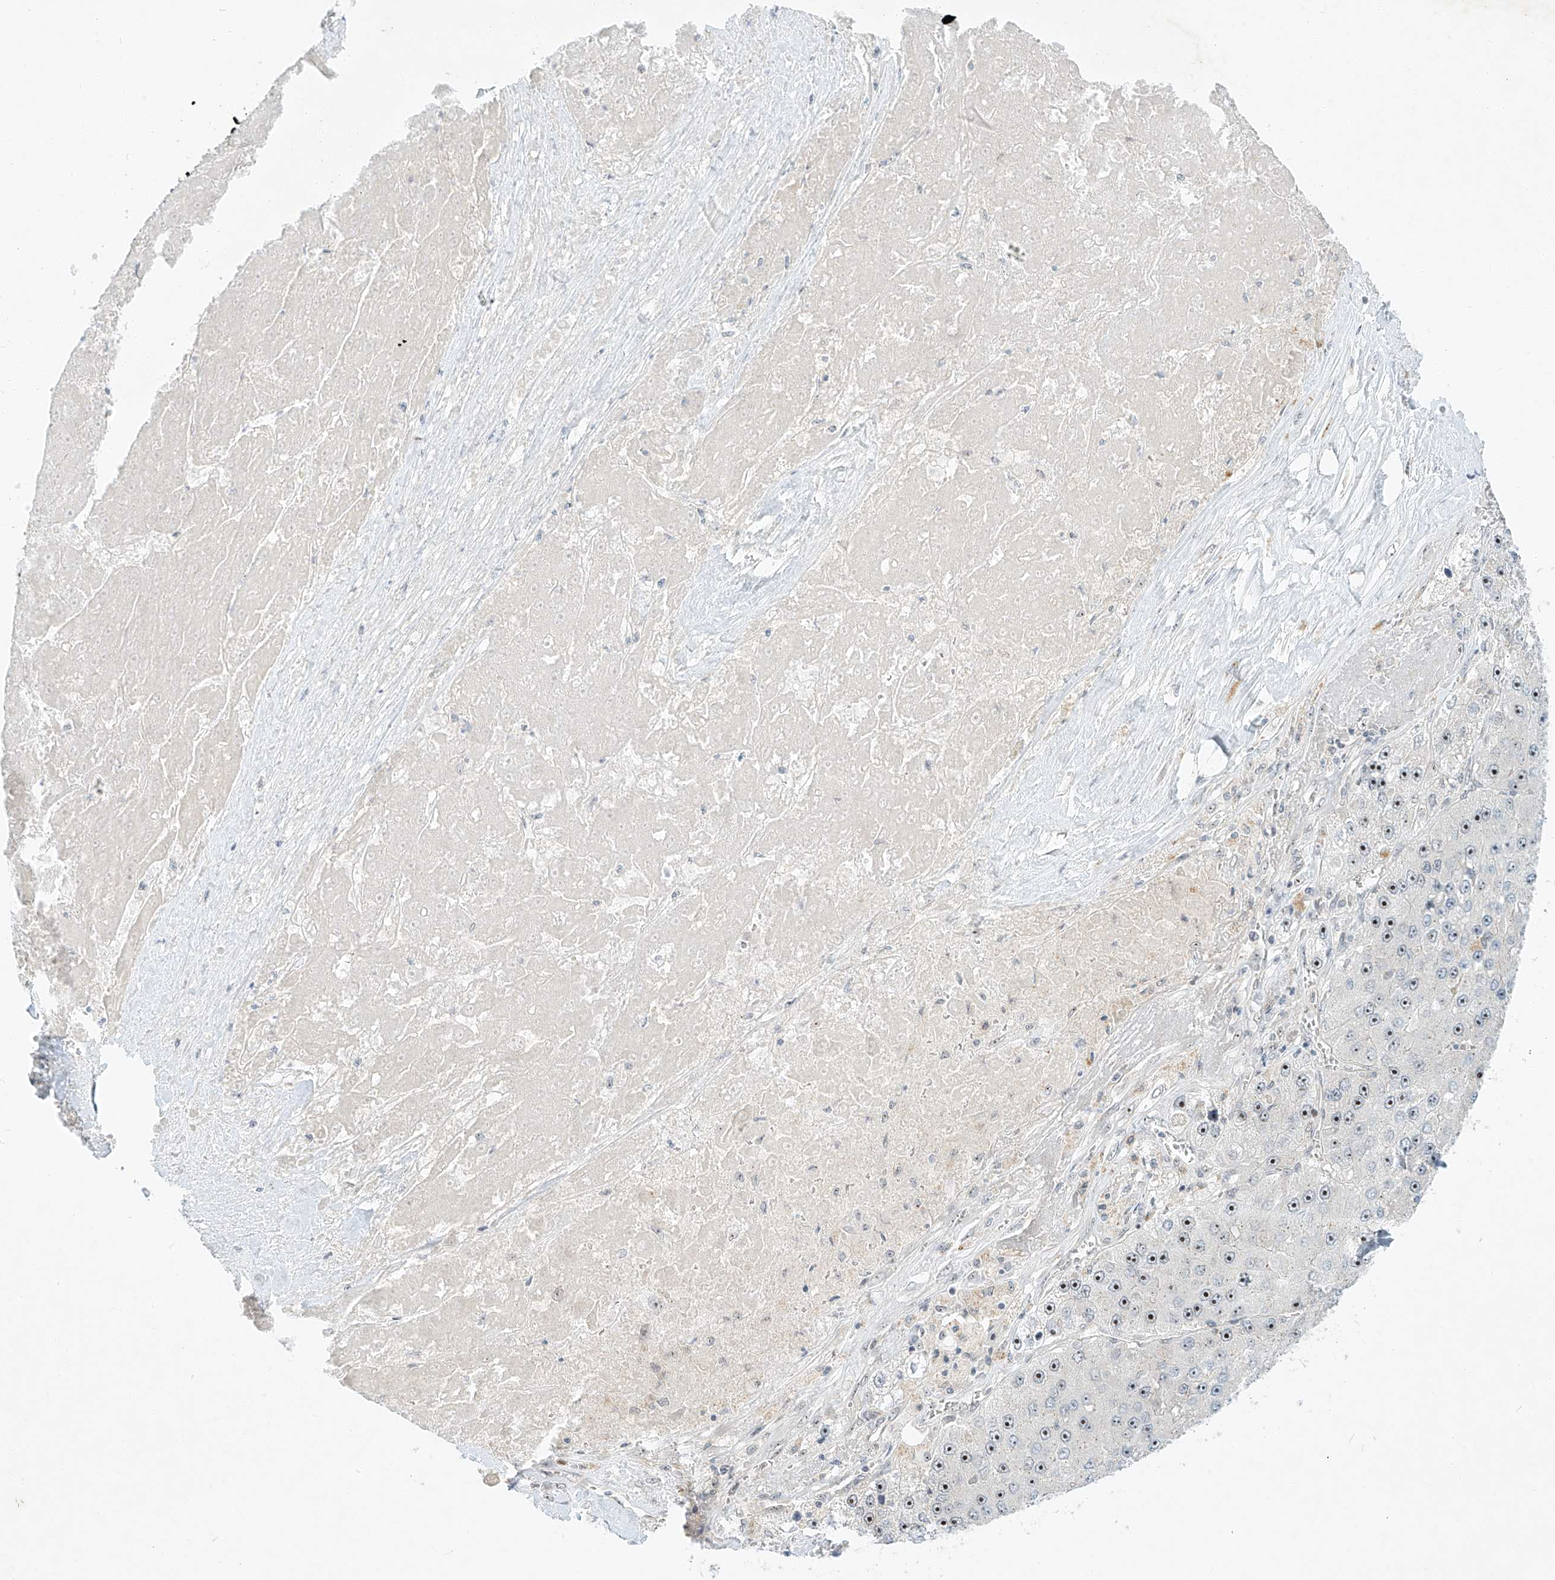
{"staining": {"intensity": "moderate", "quantity": "25%-75%", "location": "nuclear"}, "tissue": "liver cancer", "cell_type": "Tumor cells", "image_type": "cancer", "snomed": [{"axis": "morphology", "description": "Carcinoma, Hepatocellular, NOS"}, {"axis": "topography", "description": "Liver"}], "caption": "Immunohistochemical staining of liver hepatocellular carcinoma reveals moderate nuclear protein positivity in about 25%-75% of tumor cells. The staining was performed using DAB (3,3'-diaminobenzidine) to visualize the protein expression in brown, while the nuclei were stained in blue with hematoxylin (Magnification: 20x).", "gene": "PAK6", "patient": {"sex": "female", "age": 73}}